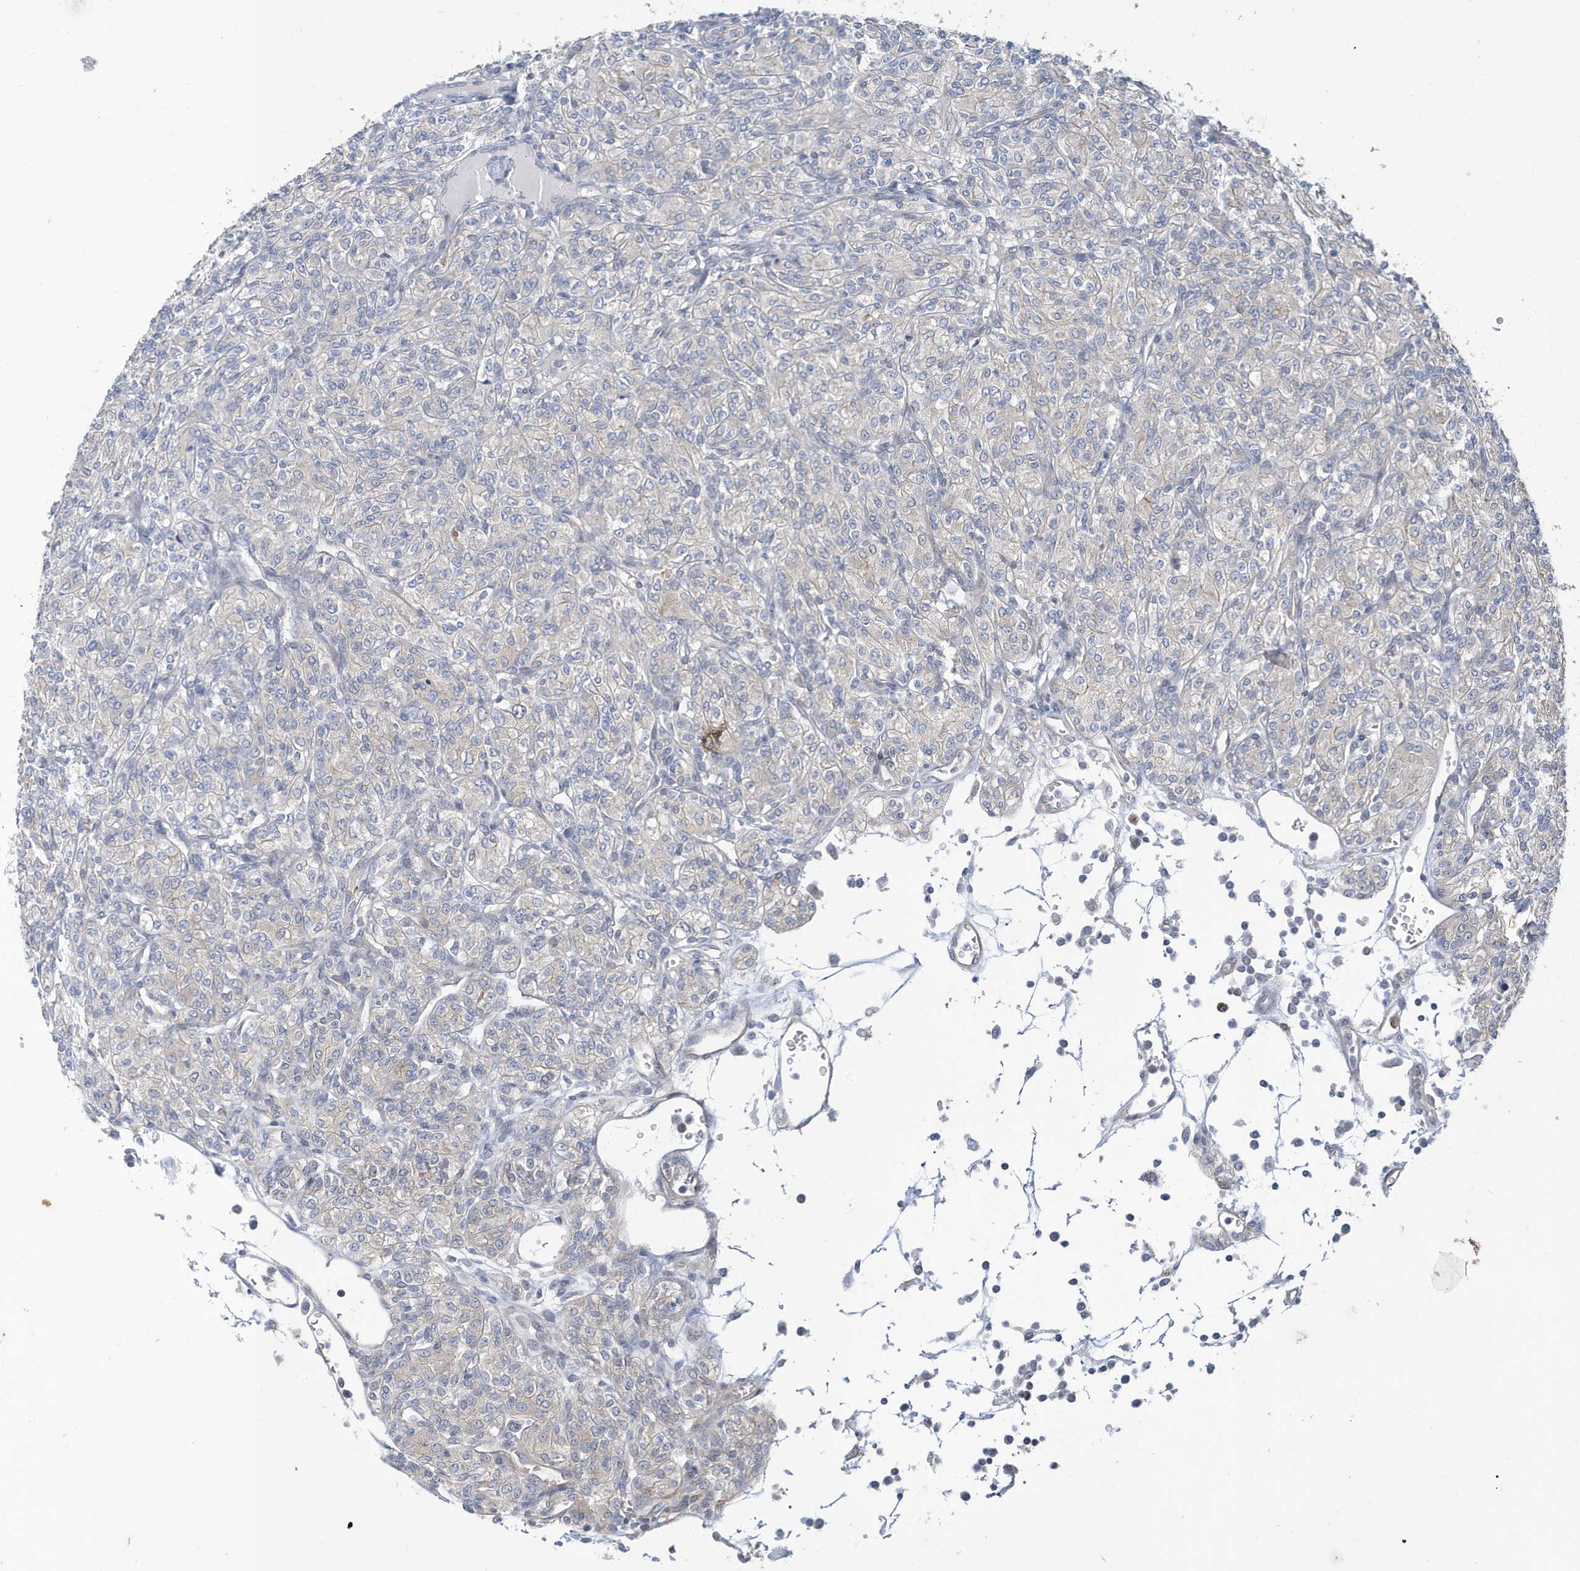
{"staining": {"intensity": "weak", "quantity": "<25%", "location": "cytoplasmic/membranous"}, "tissue": "renal cancer", "cell_type": "Tumor cells", "image_type": "cancer", "snomed": [{"axis": "morphology", "description": "Adenocarcinoma, NOS"}, {"axis": "topography", "description": "Kidney"}], "caption": "The micrograph displays no staining of tumor cells in renal cancer.", "gene": "ZNF654", "patient": {"sex": "male", "age": 77}}